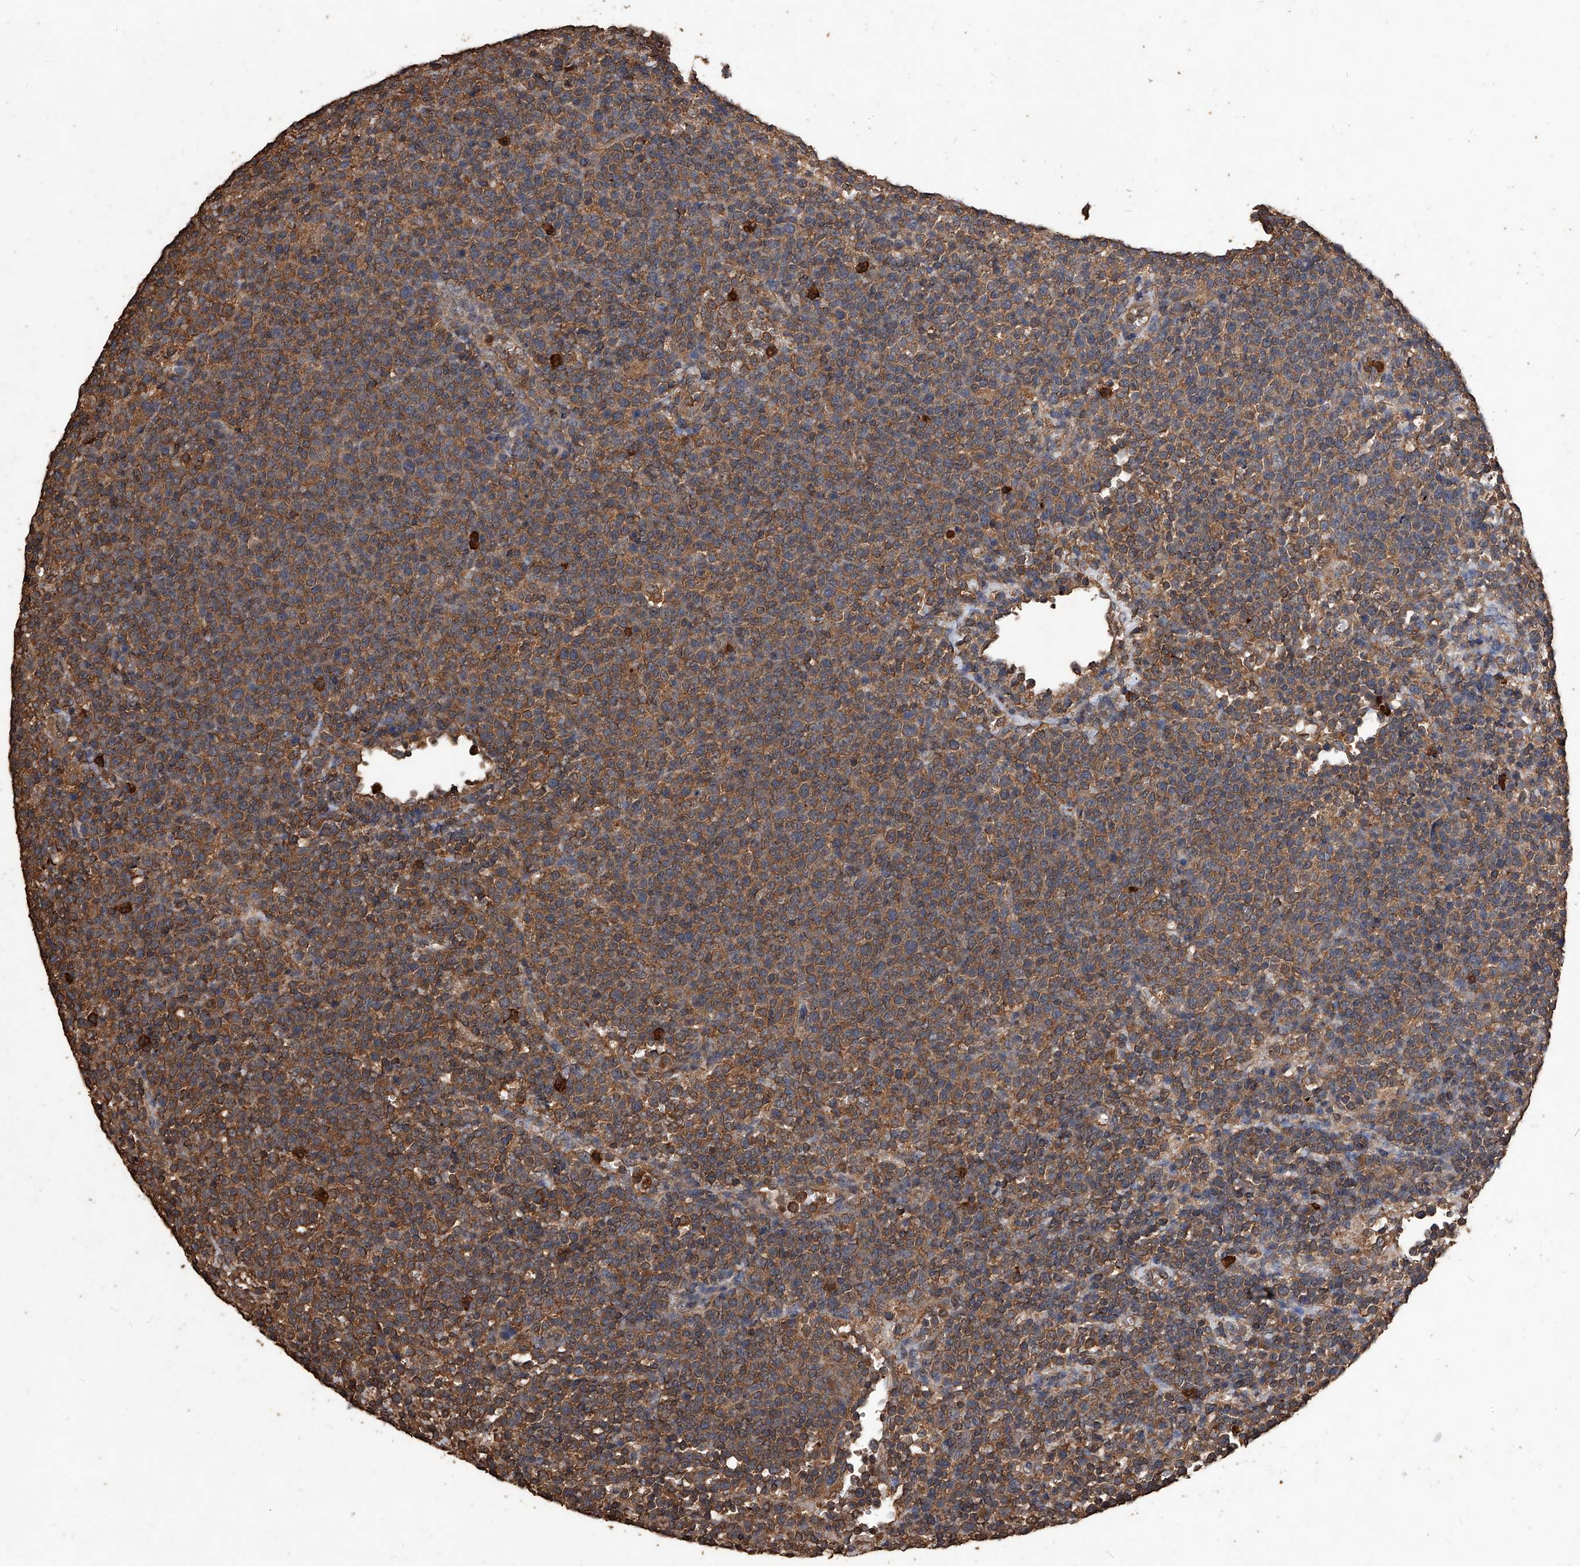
{"staining": {"intensity": "moderate", "quantity": ">75%", "location": "cytoplasmic/membranous"}, "tissue": "lymphoma", "cell_type": "Tumor cells", "image_type": "cancer", "snomed": [{"axis": "morphology", "description": "Malignant lymphoma, non-Hodgkin's type, High grade"}, {"axis": "topography", "description": "Lymph node"}], "caption": "Protein expression analysis of human lymphoma reveals moderate cytoplasmic/membranous expression in about >75% of tumor cells.", "gene": "UCP2", "patient": {"sex": "male", "age": 61}}